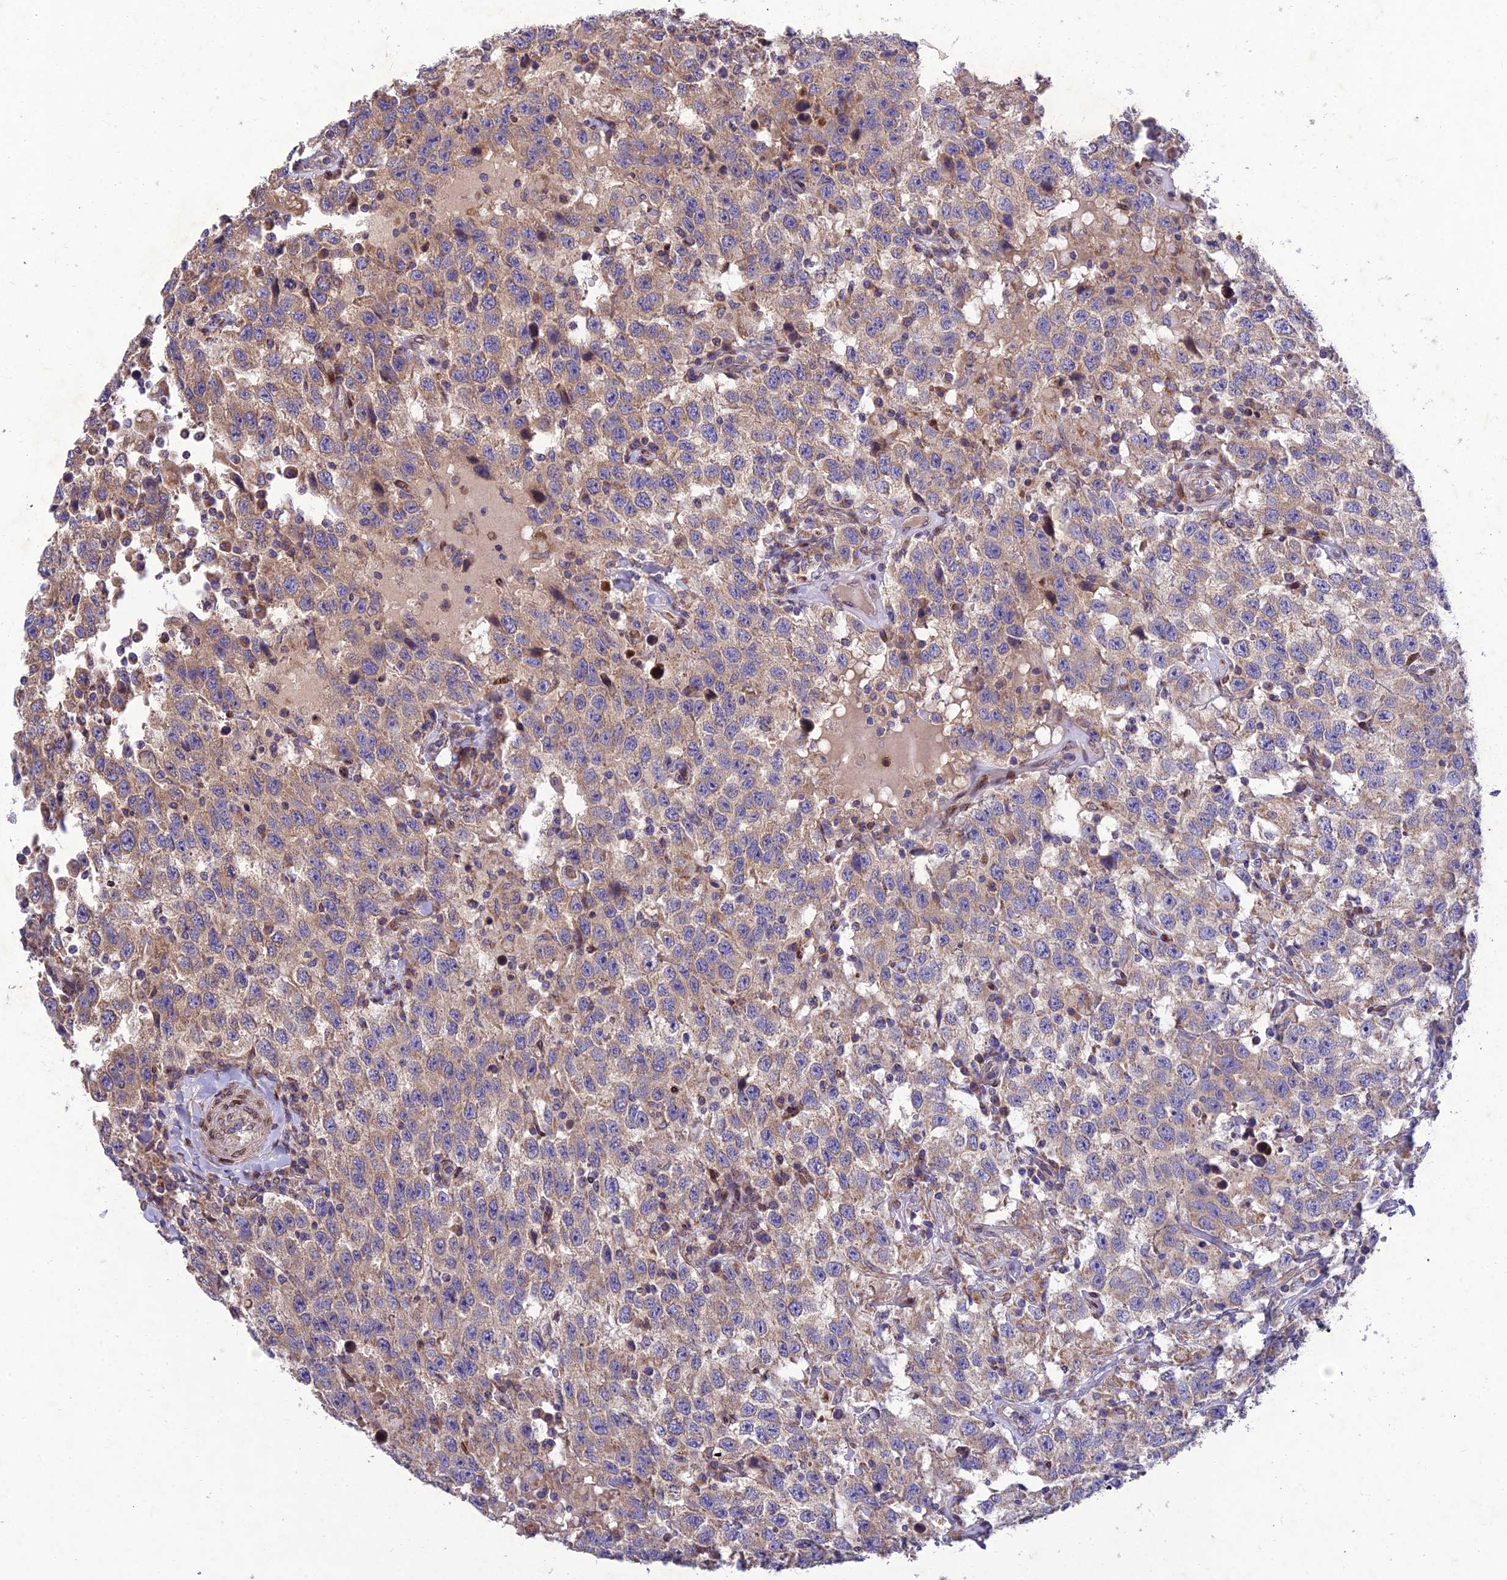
{"staining": {"intensity": "weak", "quantity": "25%-75%", "location": "cytoplasmic/membranous"}, "tissue": "testis cancer", "cell_type": "Tumor cells", "image_type": "cancer", "snomed": [{"axis": "morphology", "description": "Seminoma, NOS"}, {"axis": "topography", "description": "Testis"}], "caption": "Immunohistochemistry (IHC) (DAB) staining of human testis seminoma displays weak cytoplasmic/membranous protein positivity in approximately 25%-75% of tumor cells.", "gene": "MGAT2", "patient": {"sex": "male", "age": 41}}